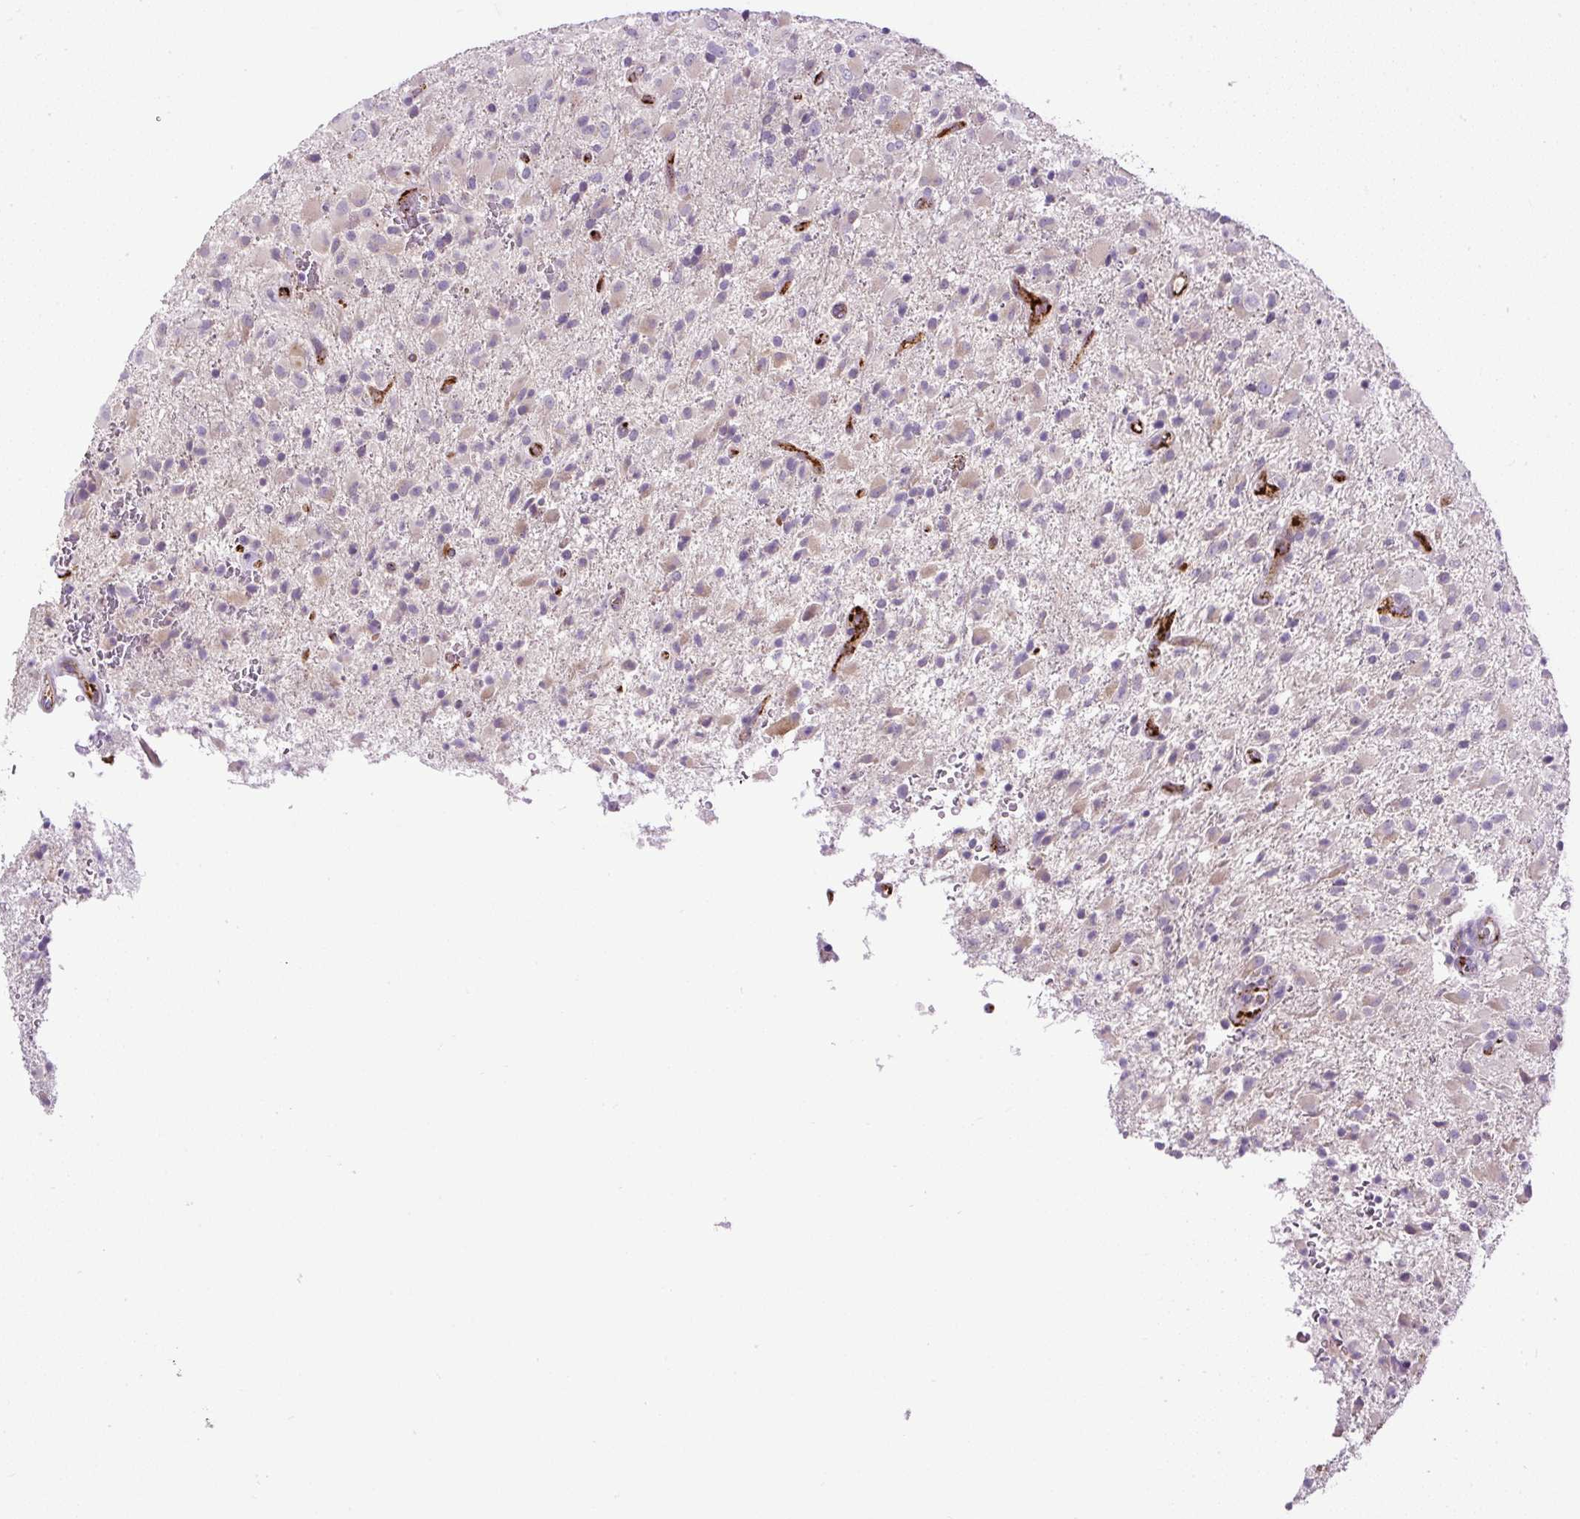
{"staining": {"intensity": "negative", "quantity": "none", "location": "none"}, "tissue": "glioma", "cell_type": "Tumor cells", "image_type": "cancer", "snomed": [{"axis": "morphology", "description": "Glioma, malignant, Low grade"}, {"axis": "topography", "description": "Brain"}], "caption": "This is an immunohistochemistry micrograph of low-grade glioma (malignant). There is no positivity in tumor cells.", "gene": "LEFTY2", "patient": {"sex": "male", "age": 65}}